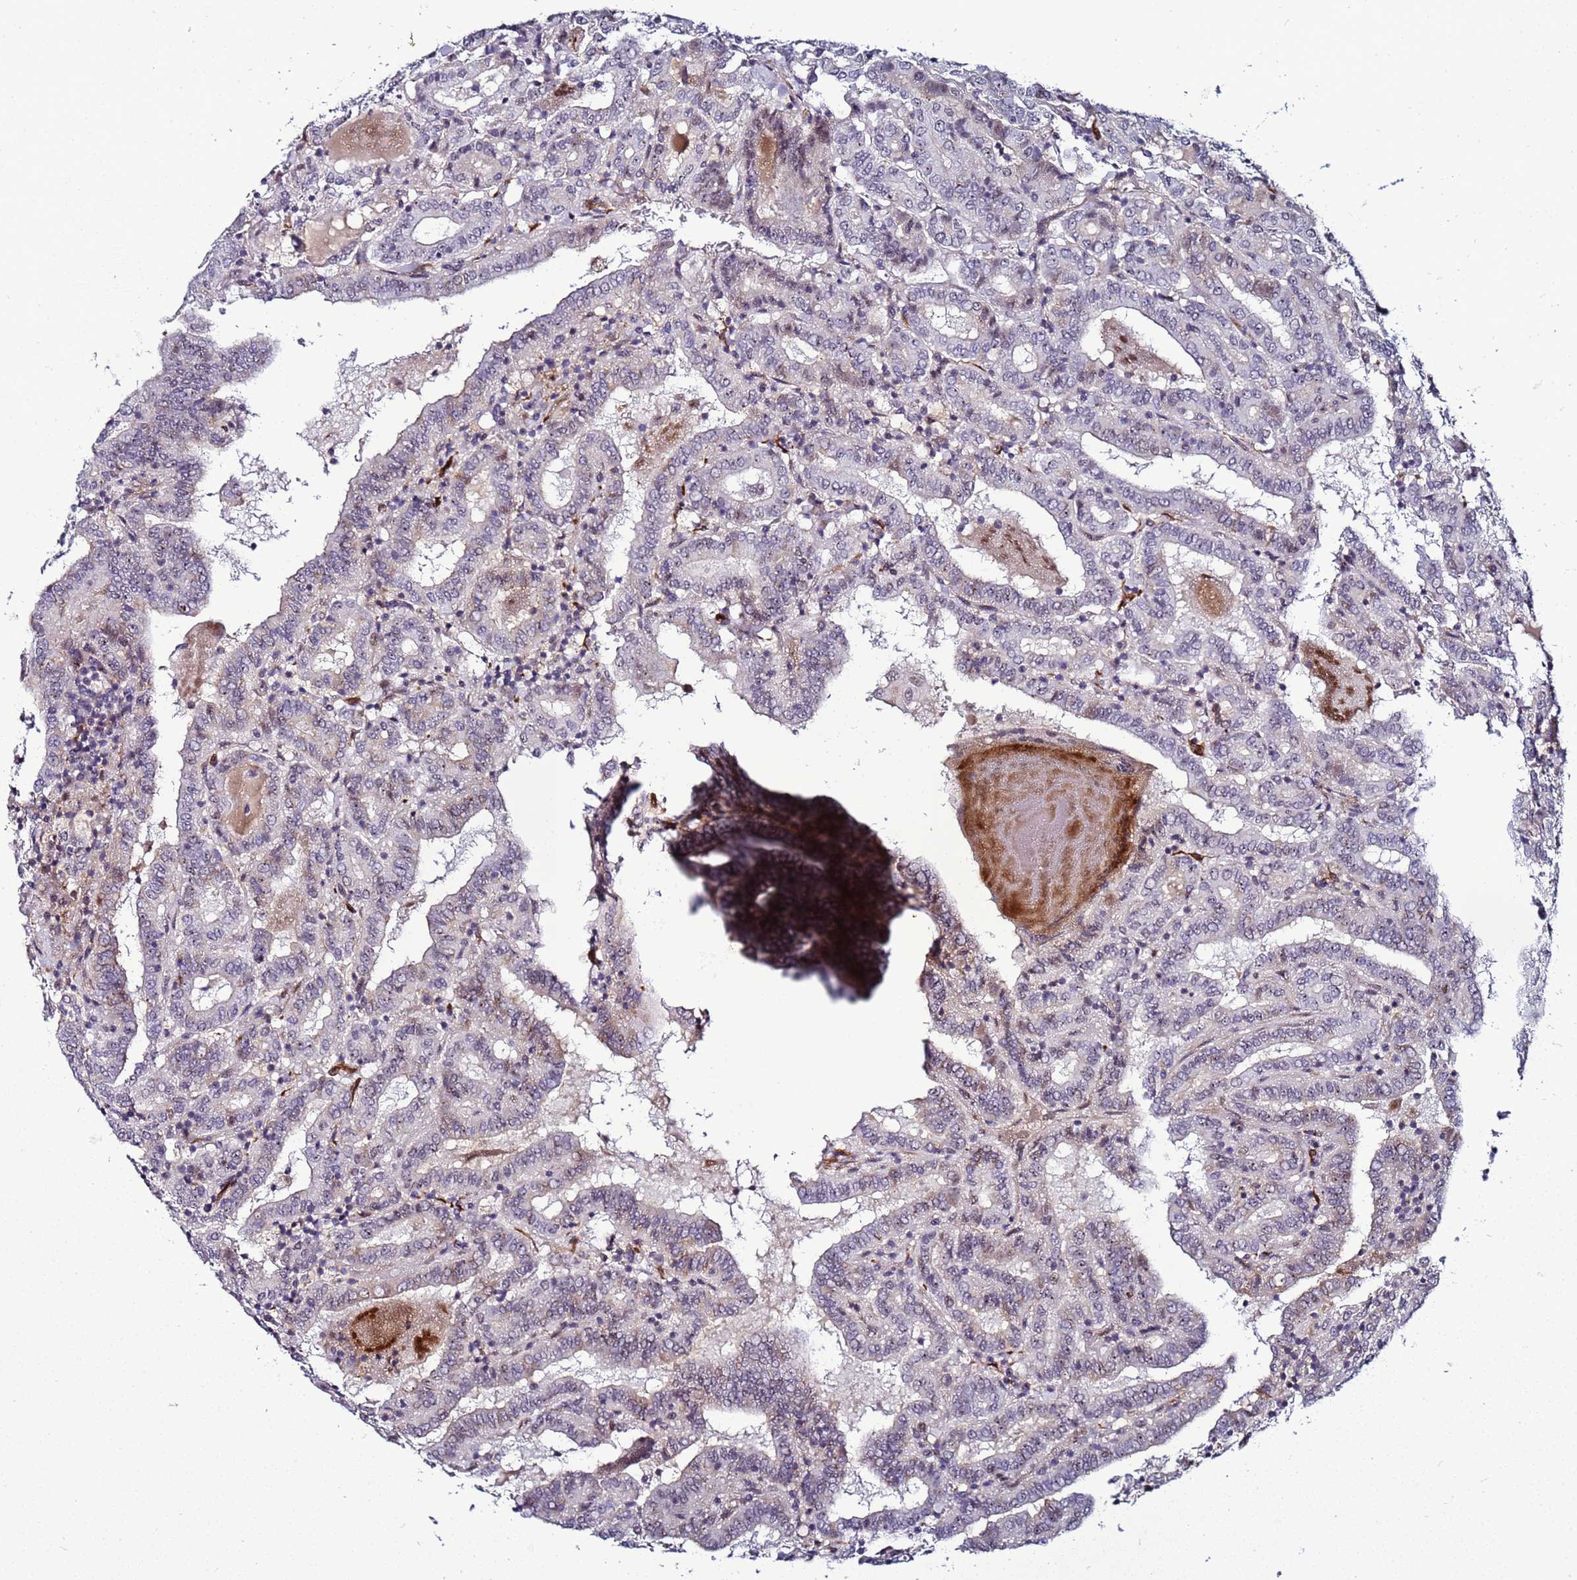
{"staining": {"intensity": "weak", "quantity": "<25%", "location": "nuclear"}, "tissue": "thyroid cancer", "cell_type": "Tumor cells", "image_type": "cancer", "snomed": [{"axis": "morphology", "description": "Papillary adenocarcinoma, NOS"}, {"axis": "topography", "description": "Thyroid gland"}], "caption": "This is an immunohistochemistry (IHC) micrograph of human thyroid papillary adenocarcinoma. There is no expression in tumor cells.", "gene": "PSMA7", "patient": {"sex": "female", "age": 72}}